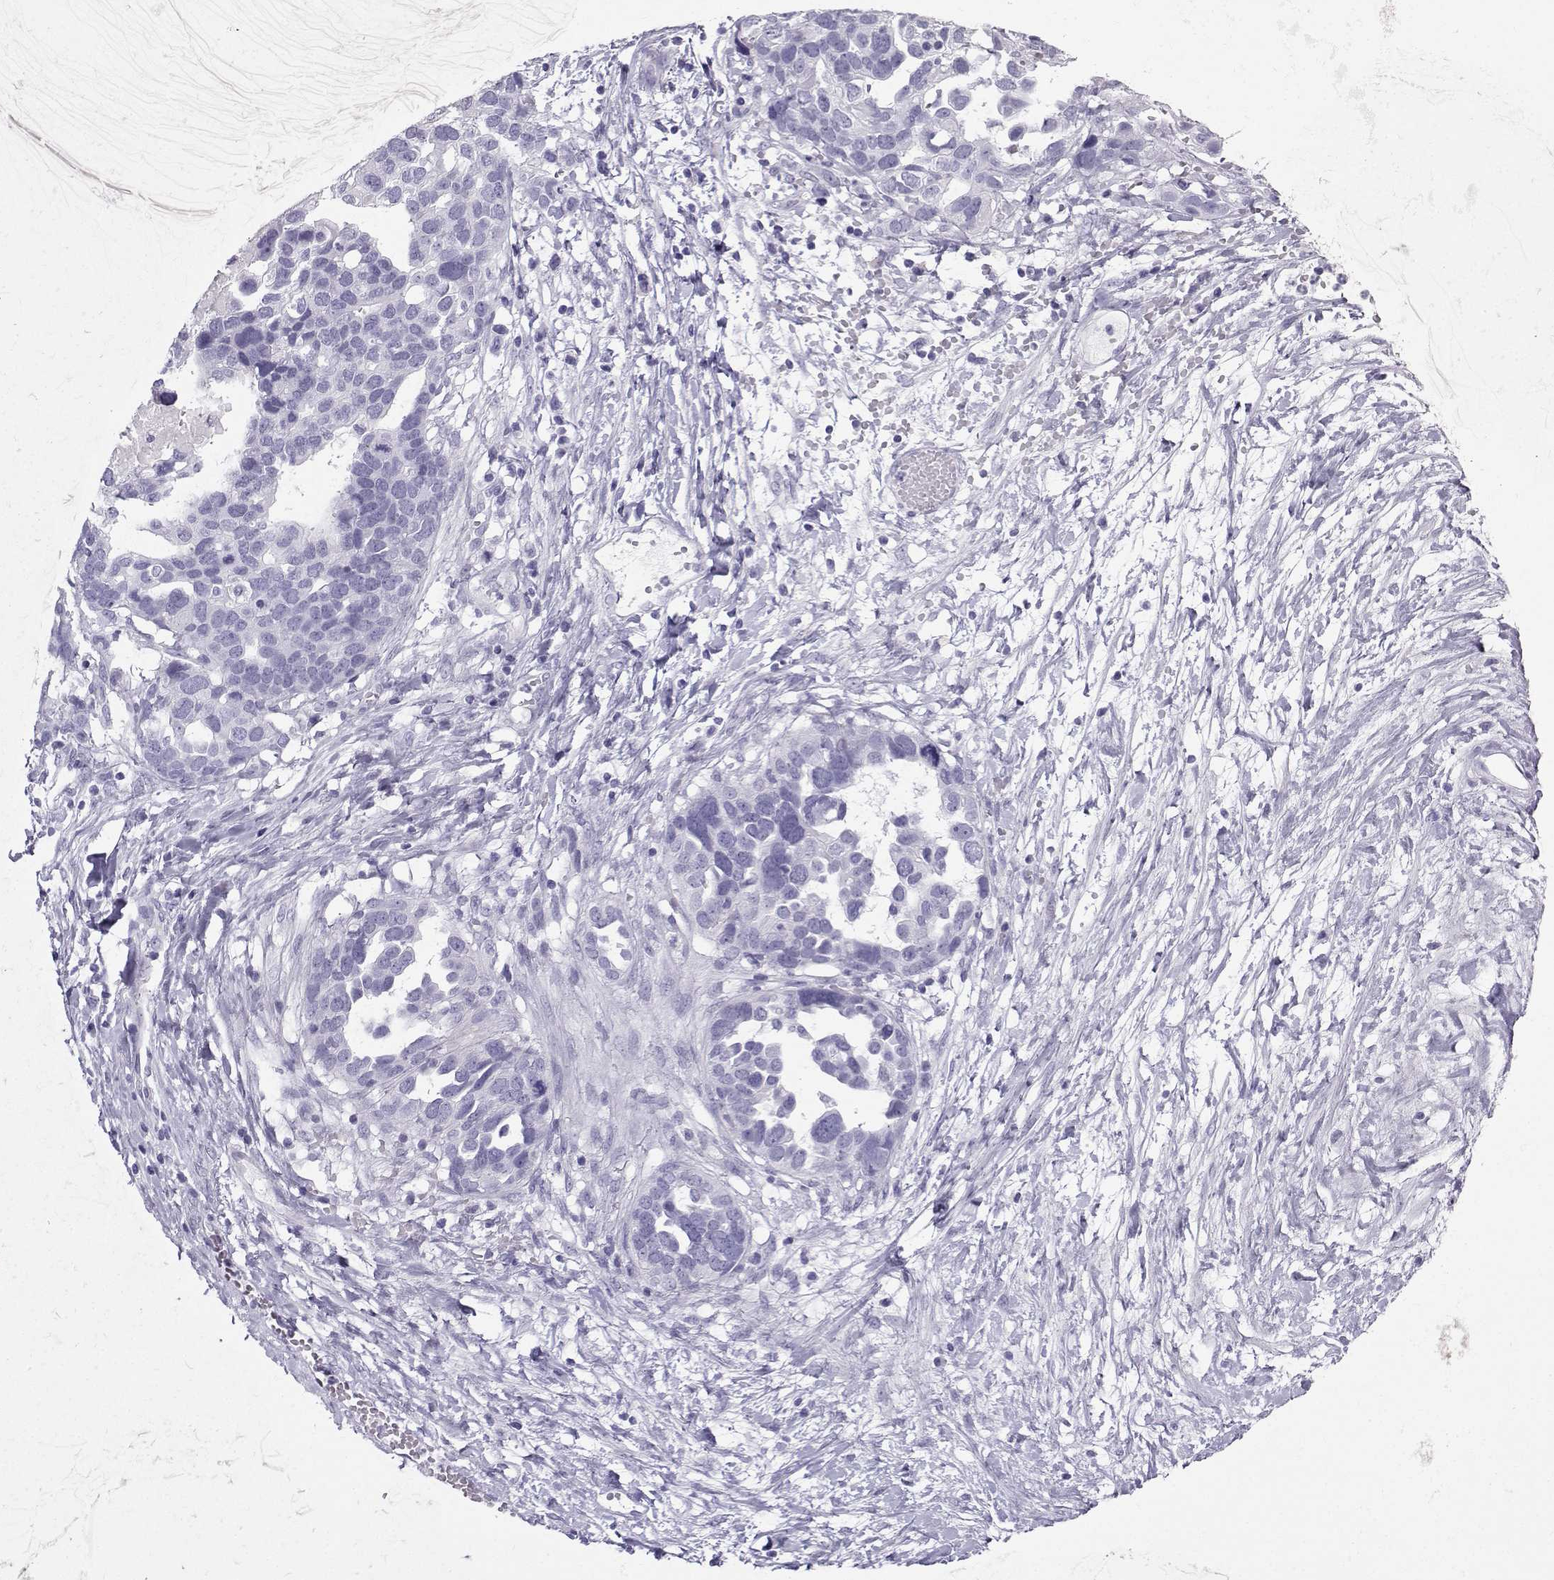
{"staining": {"intensity": "negative", "quantity": "none", "location": "none"}, "tissue": "ovarian cancer", "cell_type": "Tumor cells", "image_type": "cancer", "snomed": [{"axis": "morphology", "description": "Cystadenocarcinoma, serous, NOS"}, {"axis": "topography", "description": "Ovary"}], "caption": "Immunohistochemistry (IHC) histopathology image of neoplastic tissue: human ovarian cancer stained with DAB shows no significant protein expression in tumor cells. (Stains: DAB immunohistochemistry (IHC) with hematoxylin counter stain, Microscopy: brightfield microscopy at high magnification).", "gene": "IQCD", "patient": {"sex": "female", "age": 54}}